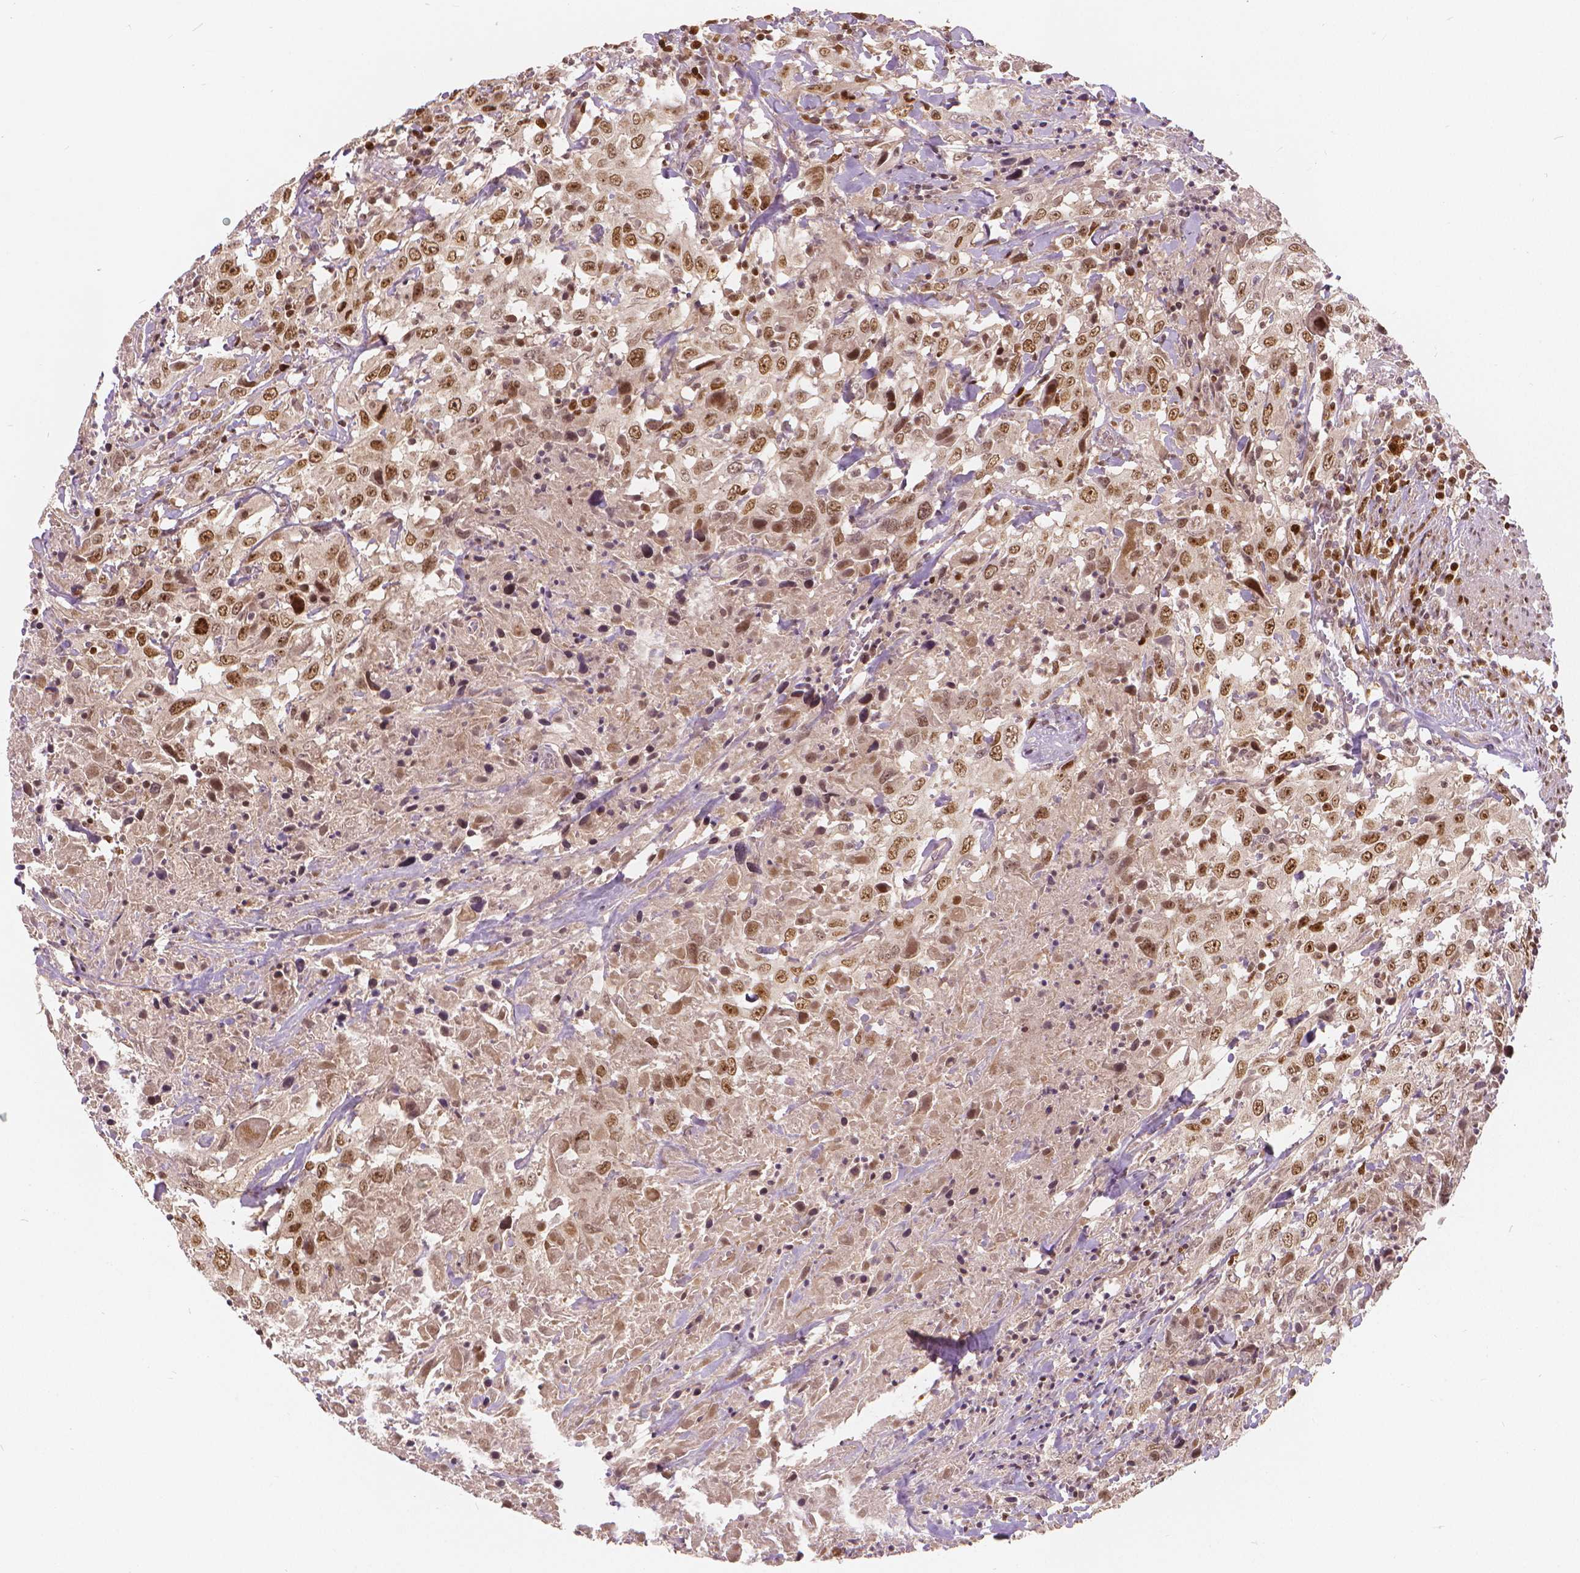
{"staining": {"intensity": "moderate", "quantity": ">75%", "location": "nuclear"}, "tissue": "urothelial cancer", "cell_type": "Tumor cells", "image_type": "cancer", "snomed": [{"axis": "morphology", "description": "Urothelial carcinoma, High grade"}, {"axis": "topography", "description": "Urinary bladder"}], "caption": "Protein positivity by IHC demonstrates moderate nuclear positivity in about >75% of tumor cells in high-grade urothelial carcinoma. (brown staining indicates protein expression, while blue staining denotes nuclei).", "gene": "NSD2", "patient": {"sex": "male", "age": 61}}